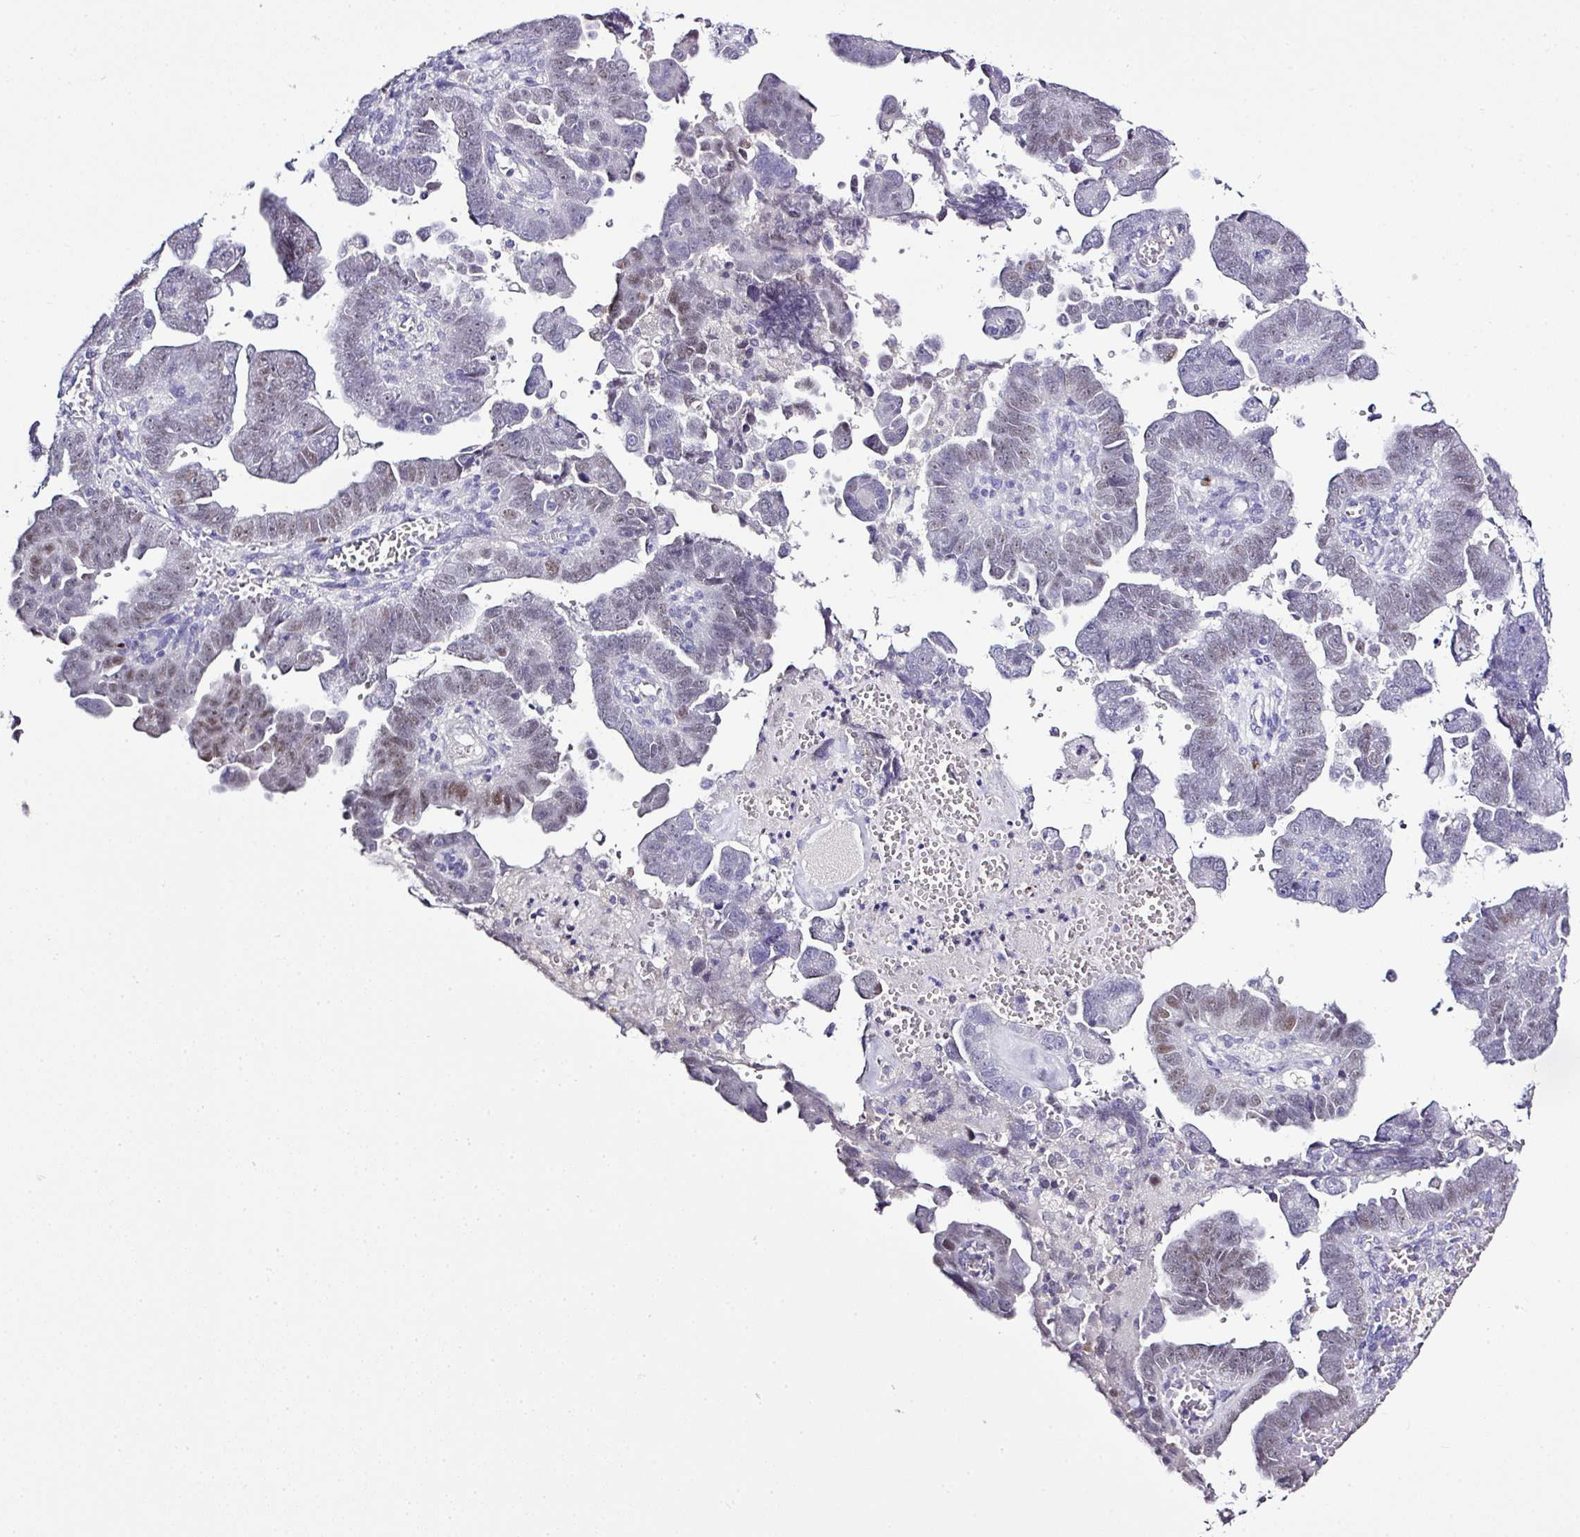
{"staining": {"intensity": "weak", "quantity": "25%-75%", "location": "nuclear"}, "tissue": "endometrial cancer", "cell_type": "Tumor cells", "image_type": "cancer", "snomed": [{"axis": "morphology", "description": "Adenocarcinoma, NOS"}, {"axis": "topography", "description": "Endometrium"}], "caption": "Endometrial cancer stained for a protein (brown) demonstrates weak nuclear positive positivity in approximately 25%-75% of tumor cells.", "gene": "BCL11A", "patient": {"sex": "female", "age": 75}}